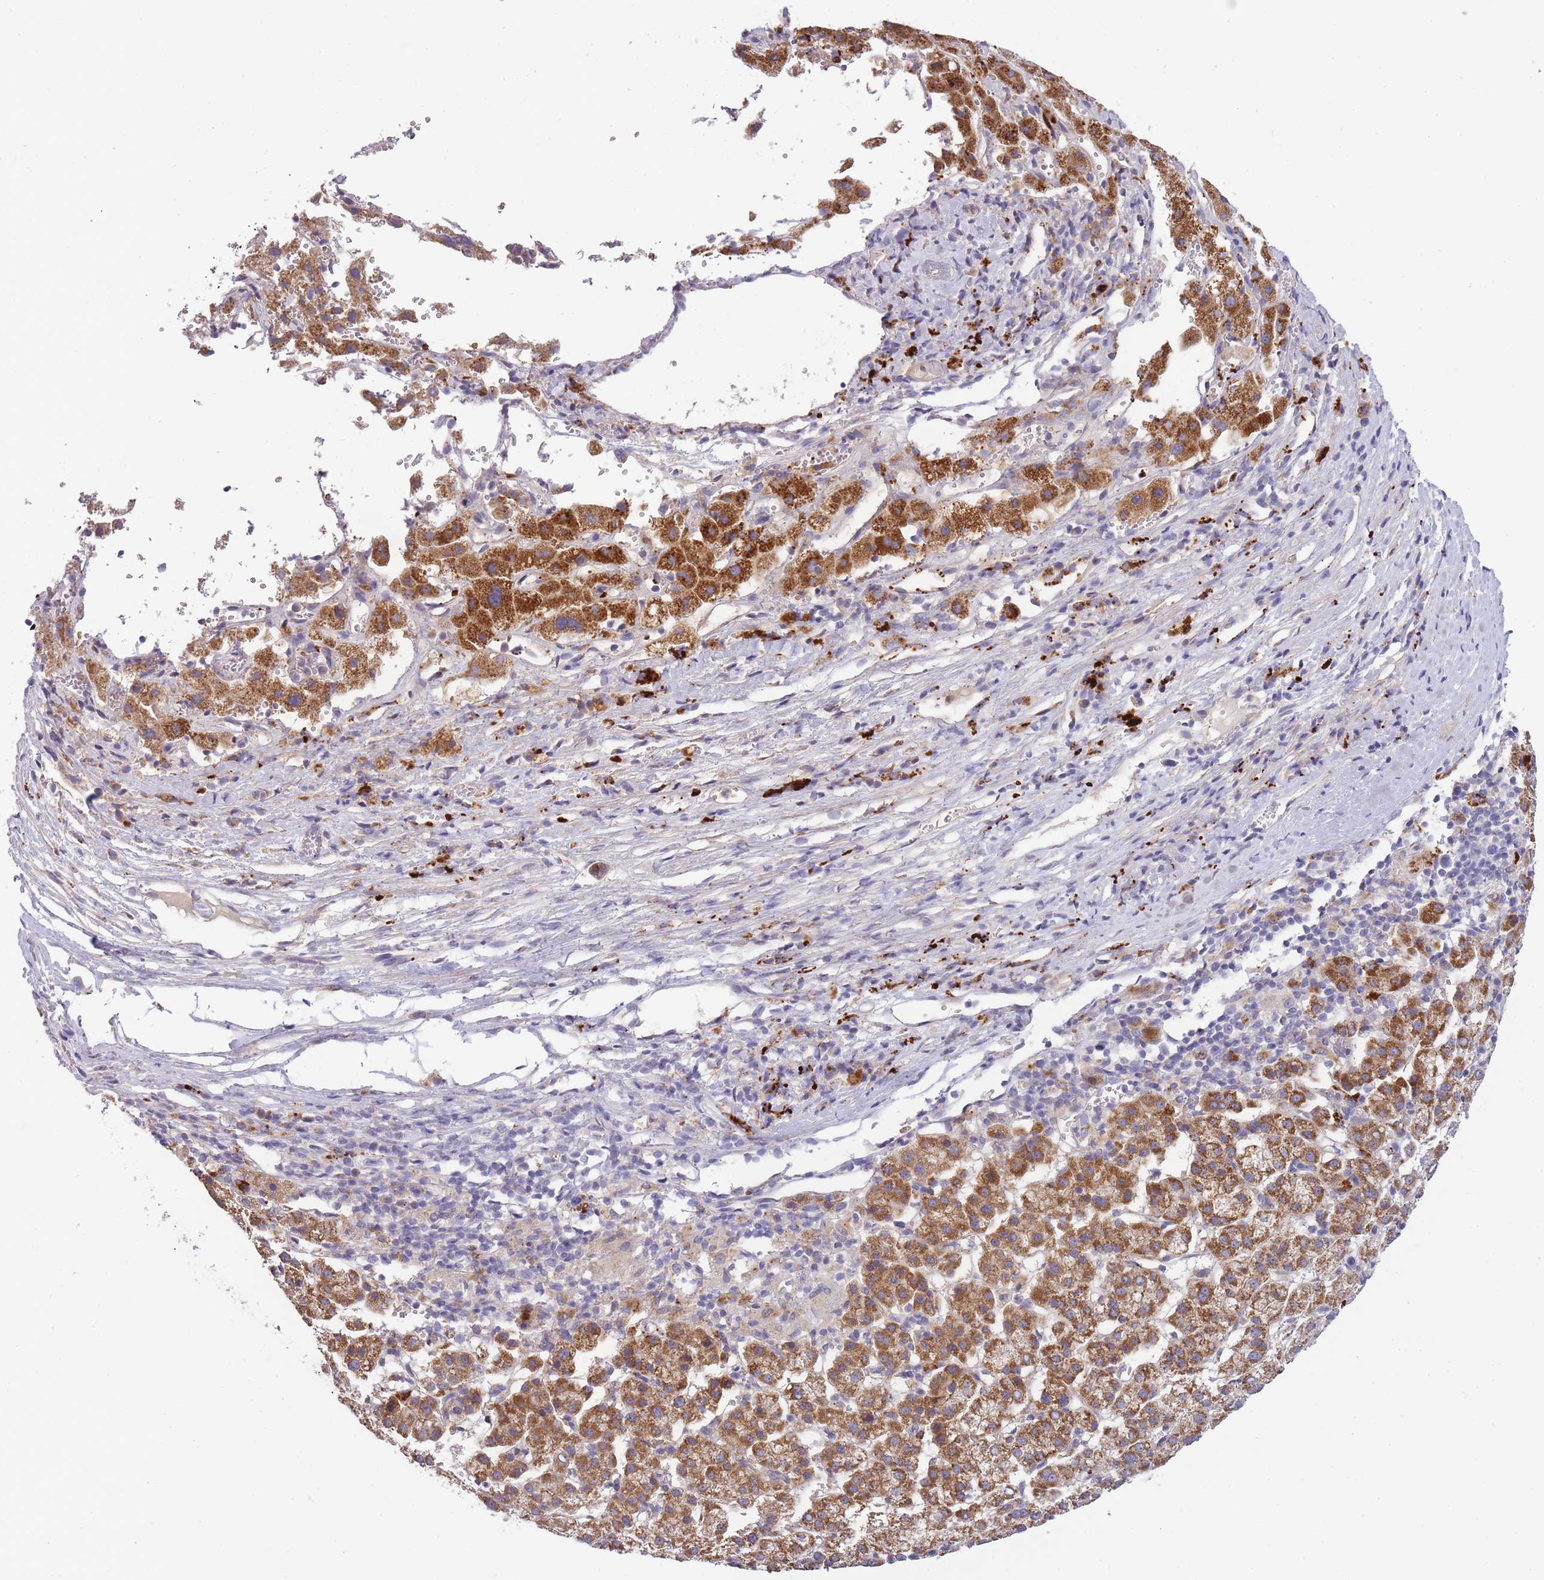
{"staining": {"intensity": "moderate", "quantity": ">75%", "location": "cytoplasmic/membranous"}, "tissue": "liver cancer", "cell_type": "Tumor cells", "image_type": "cancer", "snomed": [{"axis": "morphology", "description": "Carcinoma, Hepatocellular, NOS"}, {"axis": "topography", "description": "Liver"}], "caption": "There is medium levels of moderate cytoplasmic/membranous expression in tumor cells of liver hepatocellular carcinoma, as demonstrated by immunohistochemical staining (brown color).", "gene": "TRIM61", "patient": {"sex": "female", "age": 58}}